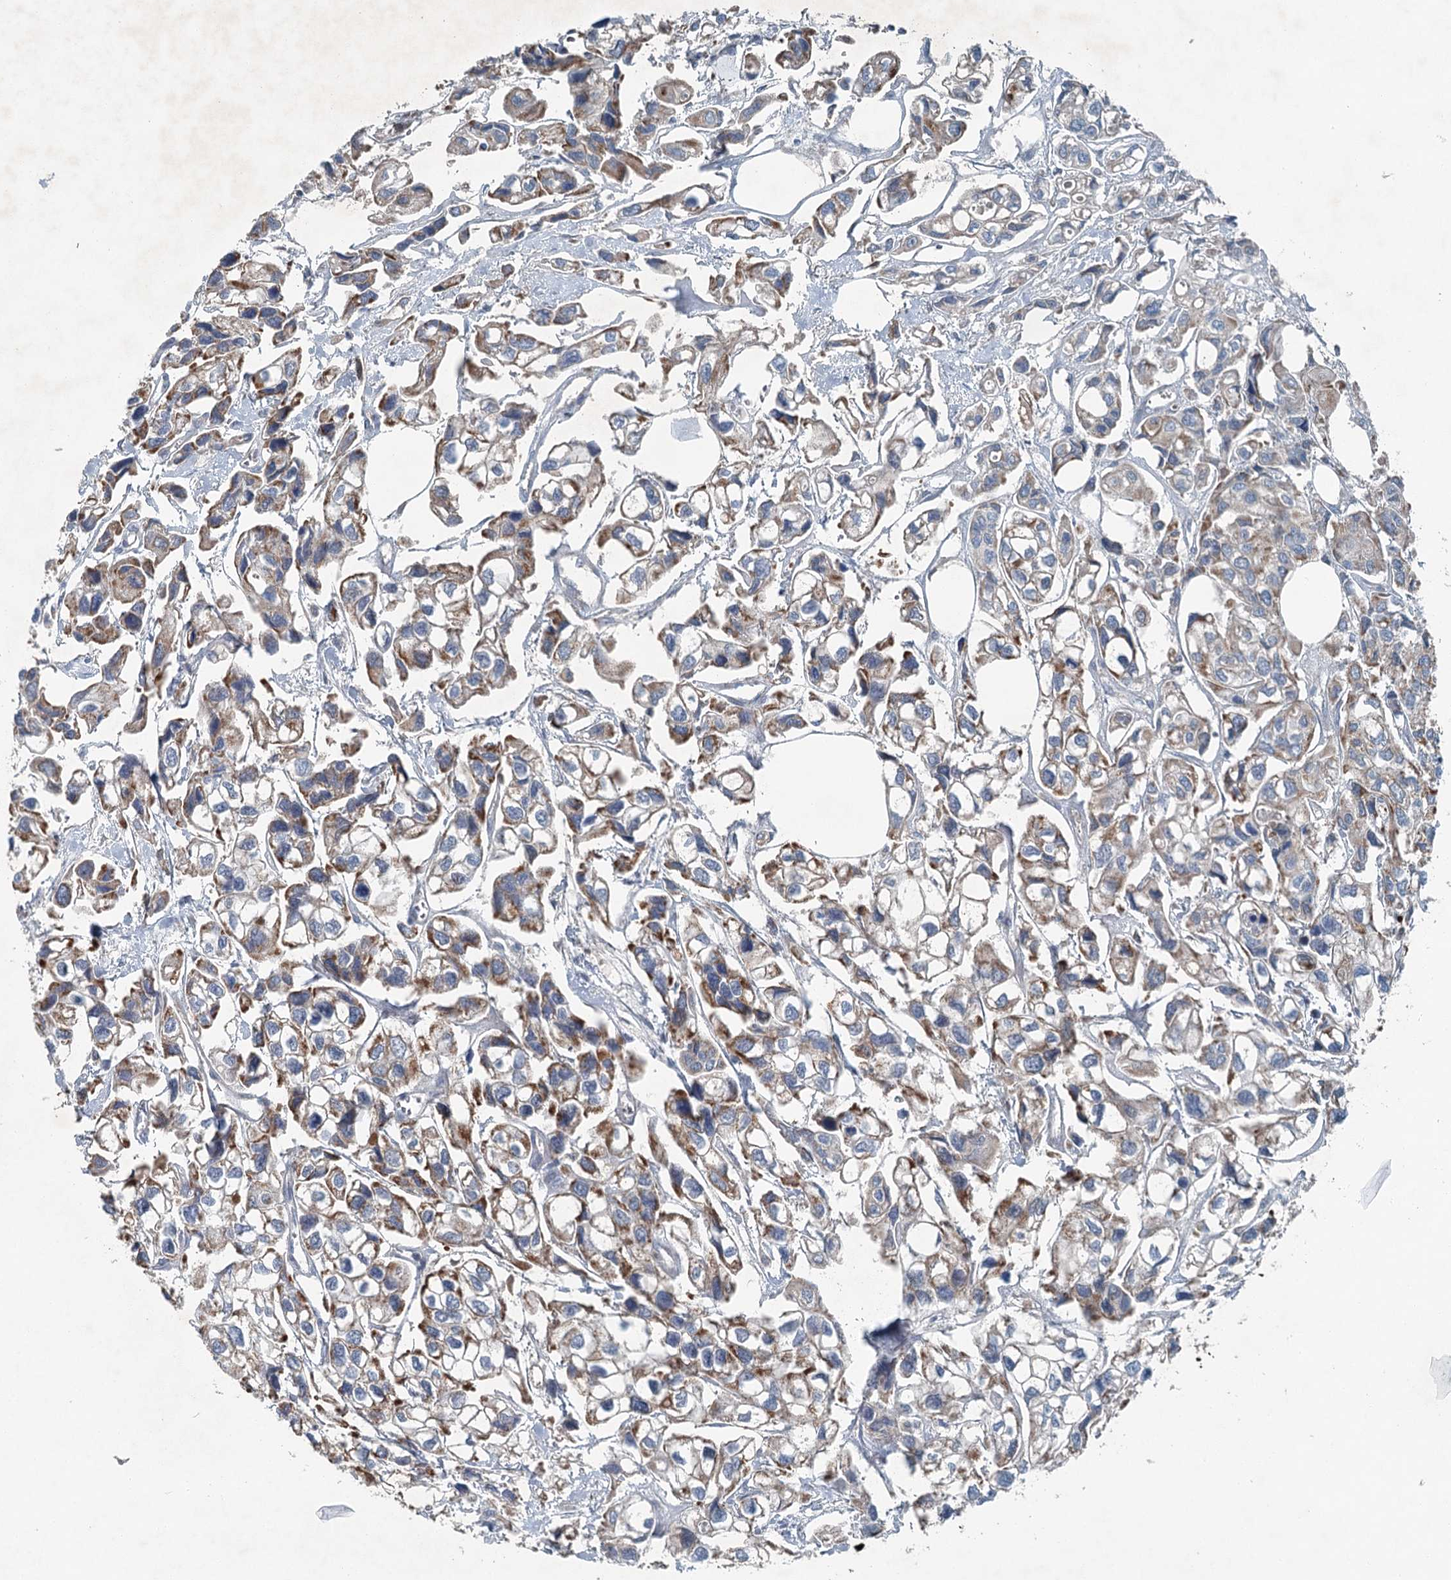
{"staining": {"intensity": "moderate", "quantity": "25%-75%", "location": "cytoplasmic/membranous"}, "tissue": "urothelial cancer", "cell_type": "Tumor cells", "image_type": "cancer", "snomed": [{"axis": "morphology", "description": "Urothelial carcinoma, High grade"}, {"axis": "topography", "description": "Urinary bladder"}], "caption": "The histopathology image shows staining of urothelial cancer, revealing moderate cytoplasmic/membranous protein expression (brown color) within tumor cells.", "gene": "CHCHD5", "patient": {"sex": "male", "age": 67}}